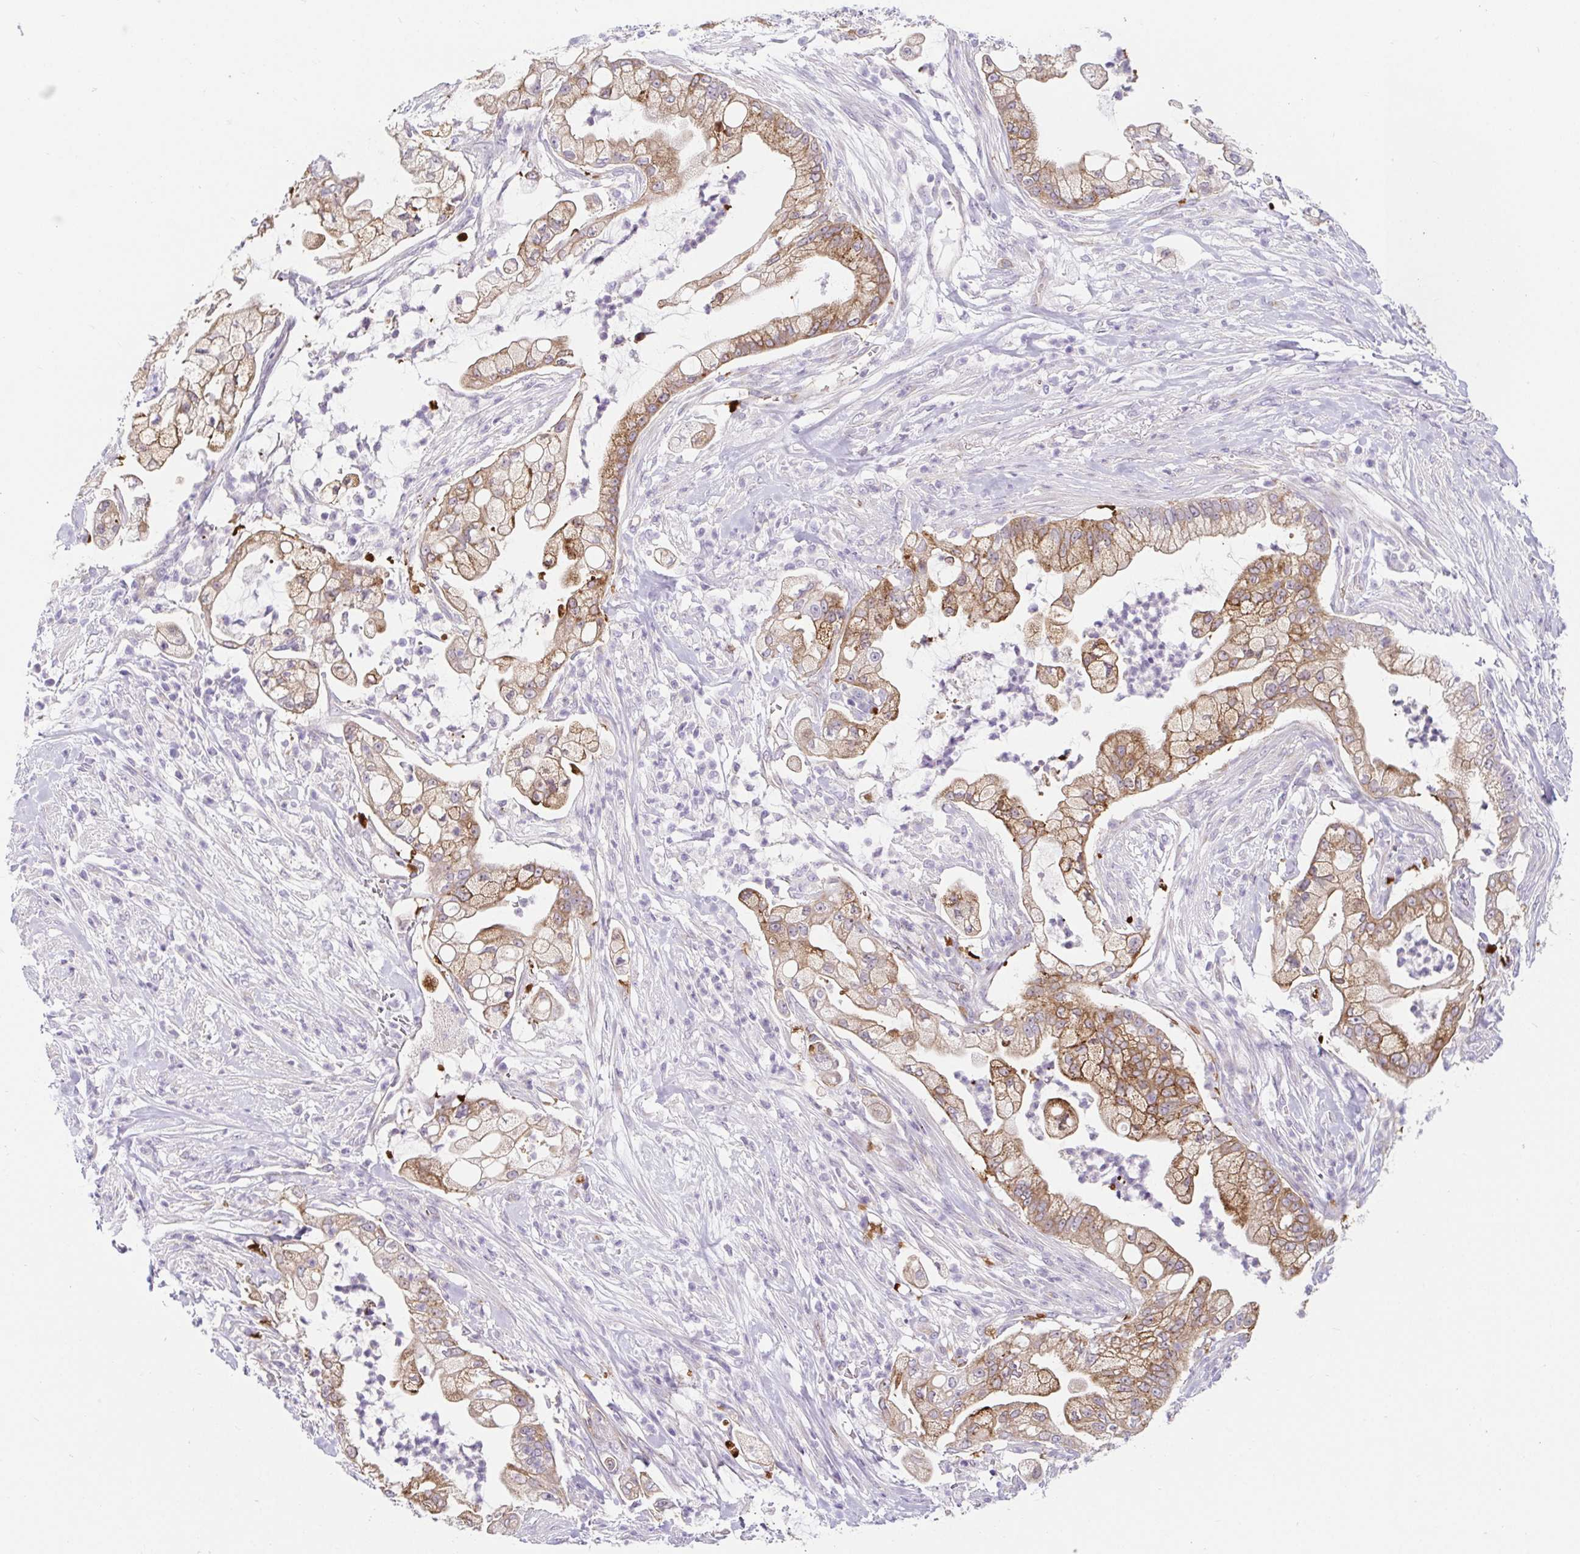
{"staining": {"intensity": "moderate", "quantity": ">75%", "location": "cytoplasmic/membranous"}, "tissue": "pancreatic cancer", "cell_type": "Tumor cells", "image_type": "cancer", "snomed": [{"axis": "morphology", "description": "Adenocarcinoma, NOS"}, {"axis": "topography", "description": "Pancreas"}], "caption": "Immunohistochemistry (IHC) staining of pancreatic adenocarcinoma, which shows medium levels of moderate cytoplasmic/membranous positivity in approximately >75% of tumor cells indicating moderate cytoplasmic/membranous protein positivity. The staining was performed using DAB (brown) for protein detection and nuclei were counterstained in hematoxylin (blue).", "gene": "BCAS1", "patient": {"sex": "female", "age": 69}}